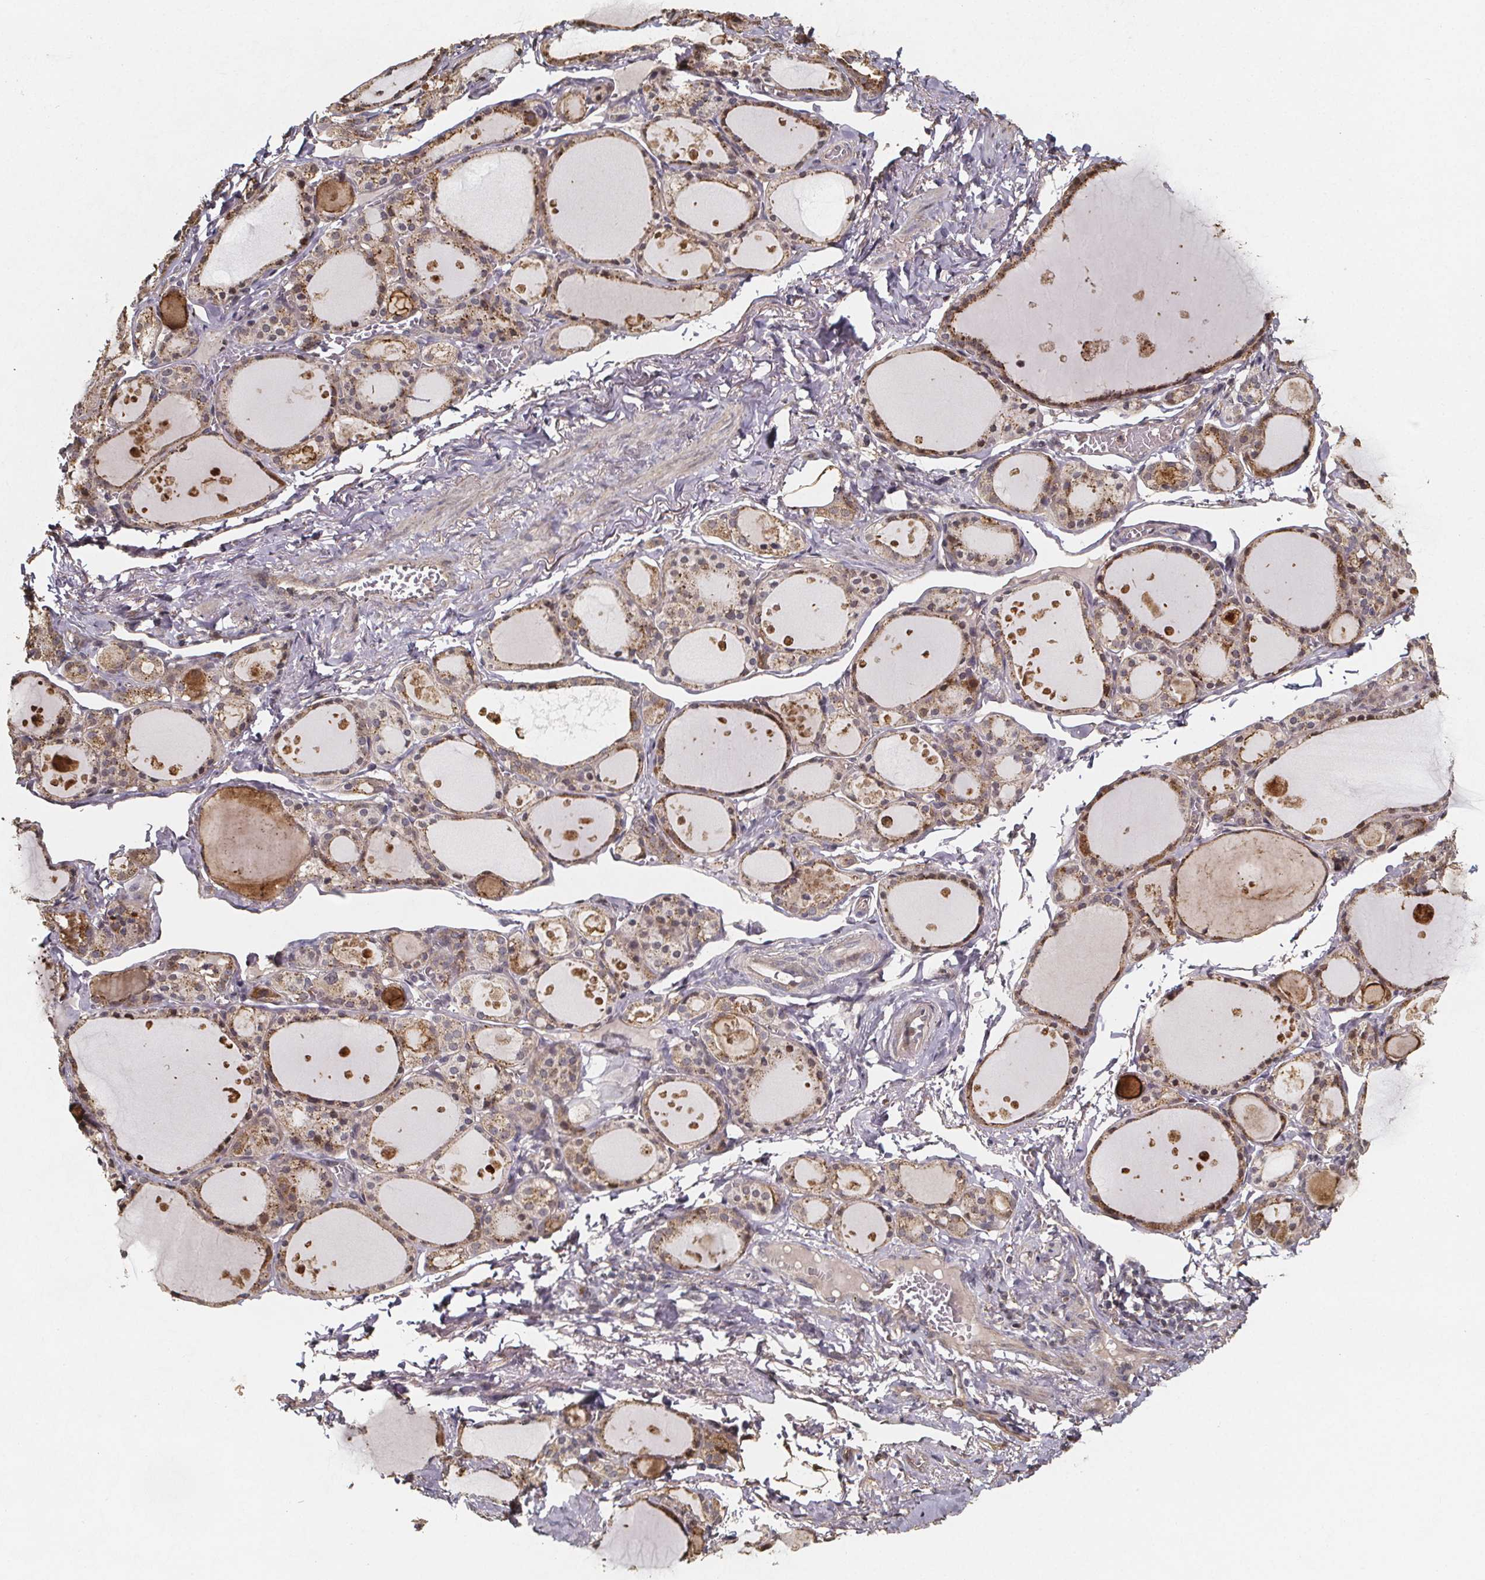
{"staining": {"intensity": "strong", "quantity": "25%-75%", "location": "cytoplasmic/membranous"}, "tissue": "thyroid gland", "cell_type": "Glandular cells", "image_type": "normal", "snomed": [{"axis": "morphology", "description": "Normal tissue, NOS"}, {"axis": "topography", "description": "Thyroid gland"}], "caption": "Thyroid gland stained with a brown dye demonstrates strong cytoplasmic/membranous positive staining in approximately 25%-75% of glandular cells.", "gene": "ZNF879", "patient": {"sex": "male", "age": 68}}